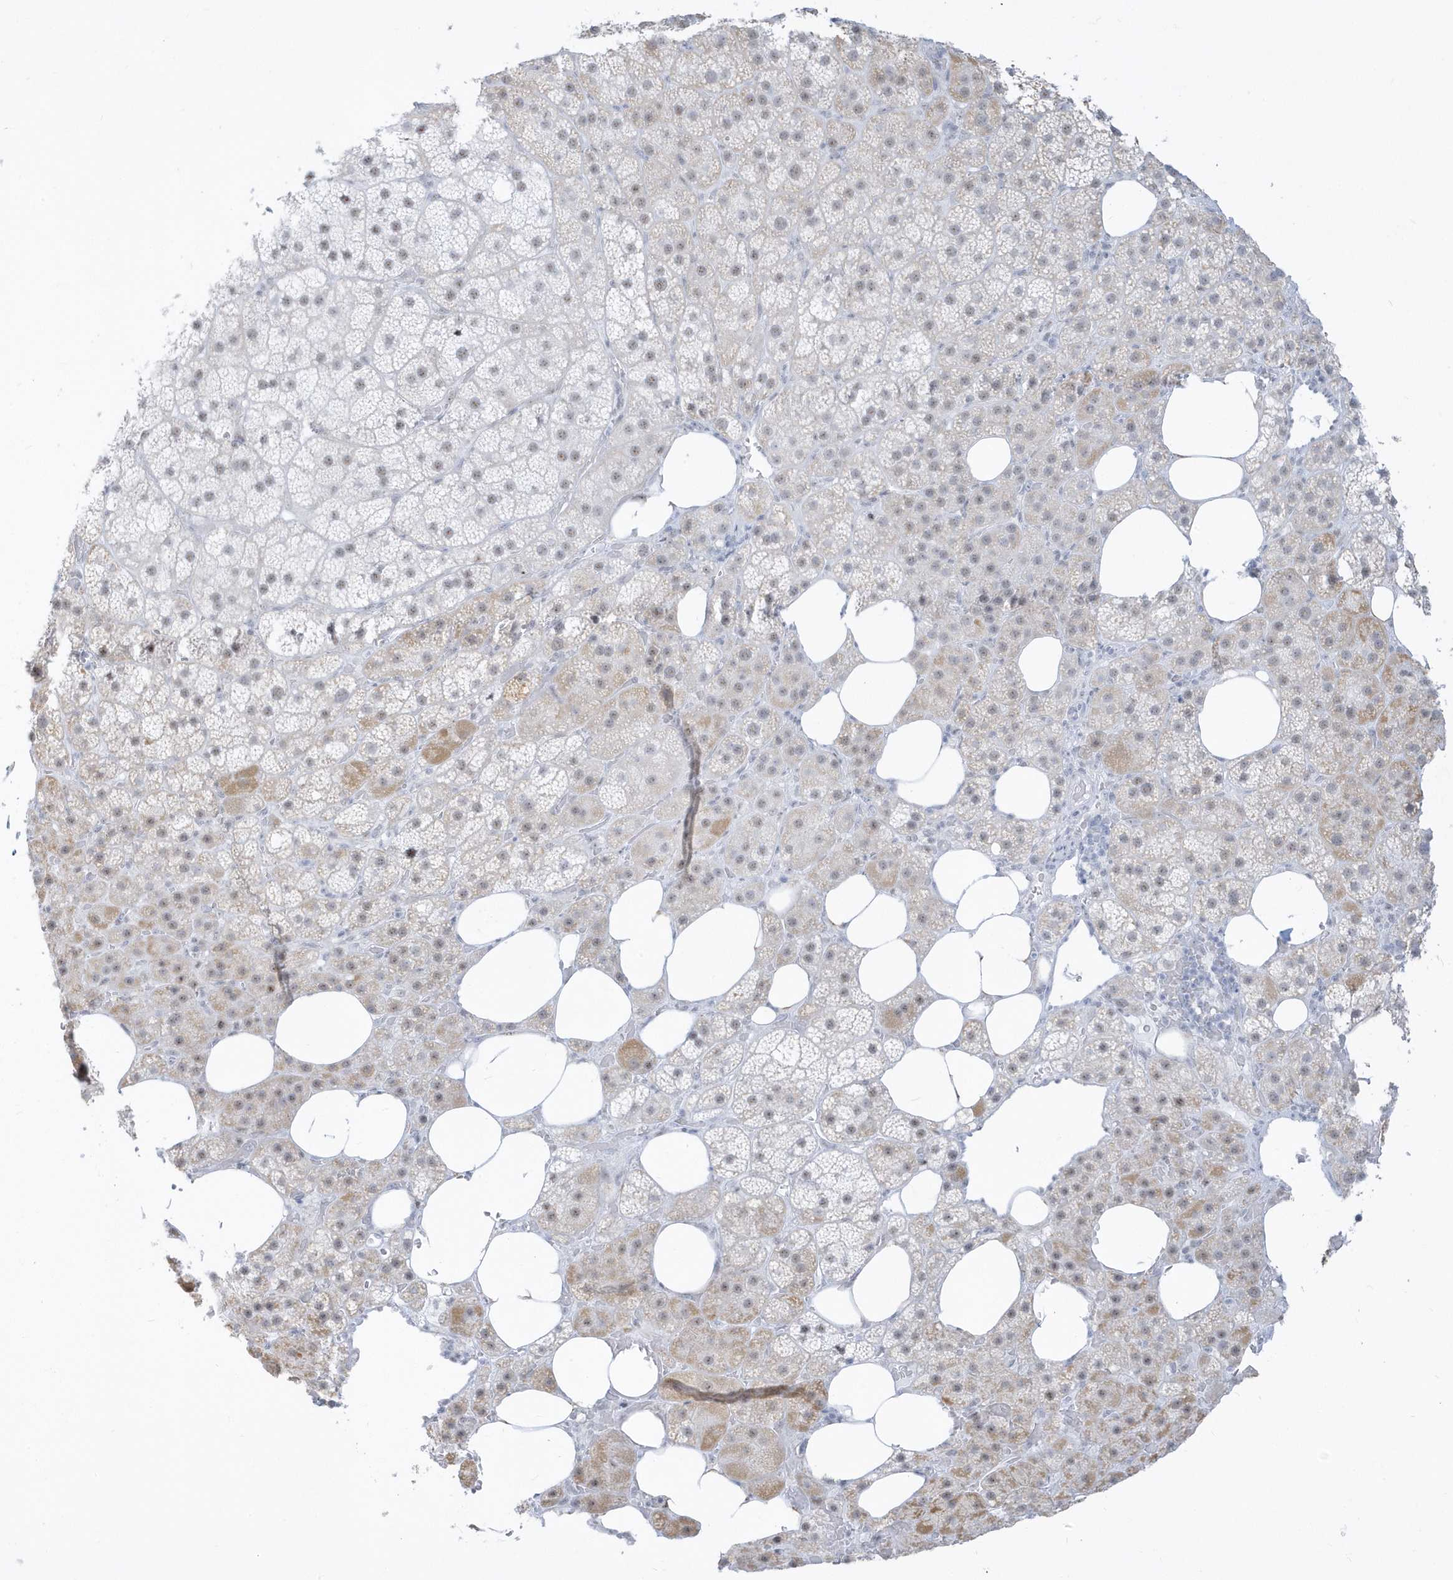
{"staining": {"intensity": "moderate", "quantity": "25%-75%", "location": "cytoplasmic/membranous,nuclear"}, "tissue": "adrenal gland", "cell_type": "Glandular cells", "image_type": "normal", "snomed": [{"axis": "morphology", "description": "Normal tissue, NOS"}, {"axis": "topography", "description": "Adrenal gland"}], "caption": "Immunohistochemistry (IHC) histopathology image of normal adrenal gland stained for a protein (brown), which reveals medium levels of moderate cytoplasmic/membranous,nuclear positivity in about 25%-75% of glandular cells.", "gene": "PLEKHN1", "patient": {"sex": "female", "age": 59}}